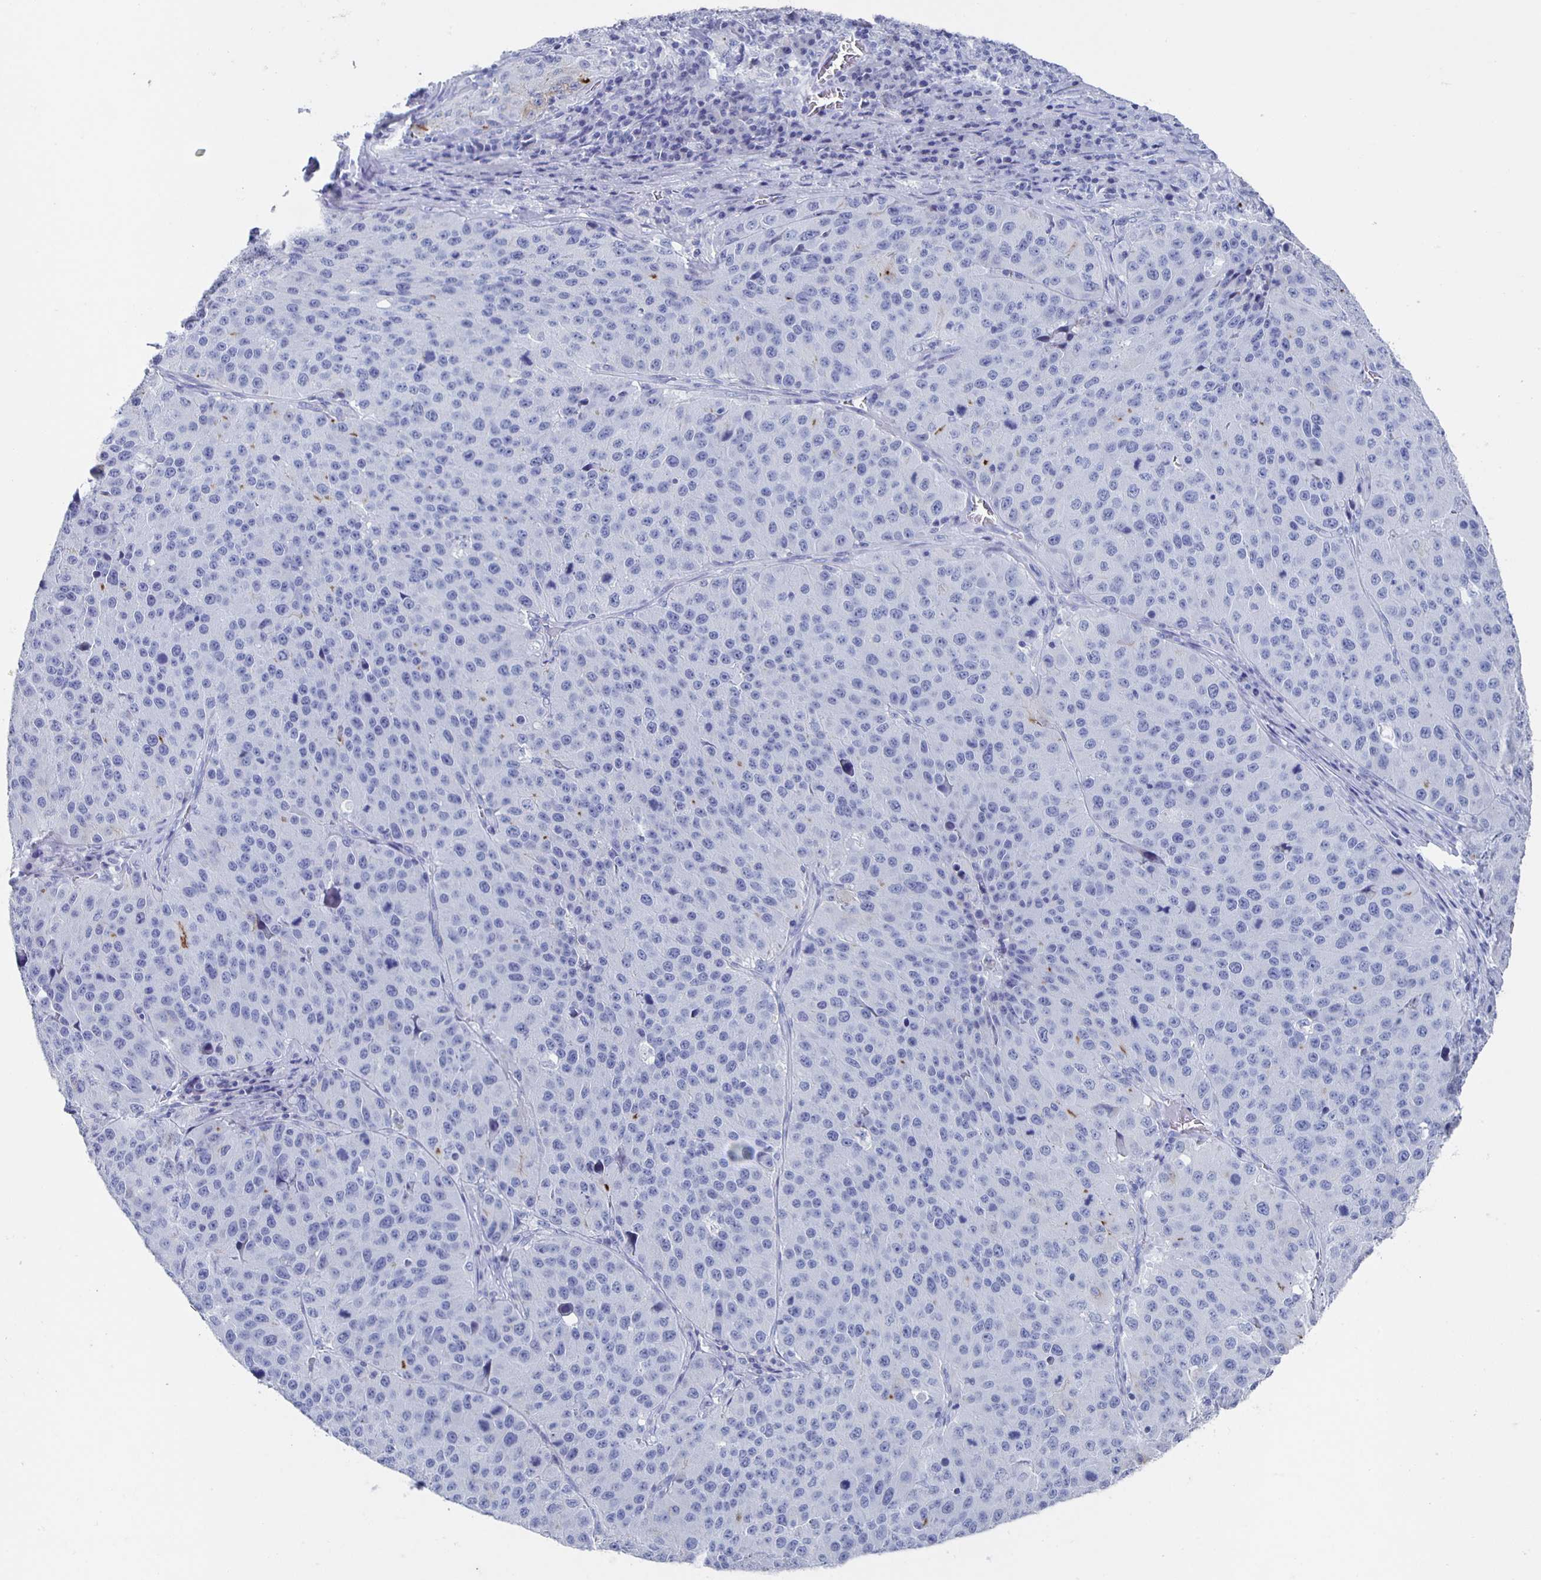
{"staining": {"intensity": "negative", "quantity": "none", "location": "none"}, "tissue": "stomach cancer", "cell_type": "Tumor cells", "image_type": "cancer", "snomed": [{"axis": "morphology", "description": "Adenocarcinoma, NOS"}, {"axis": "topography", "description": "Stomach"}], "caption": "This is an immunohistochemistry (IHC) micrograph of human adenocarcinoma (stomach). There is no staining in tumor cells.", "gene": "SLC34A2", "patient": {"sex": "male", "age": 71}}